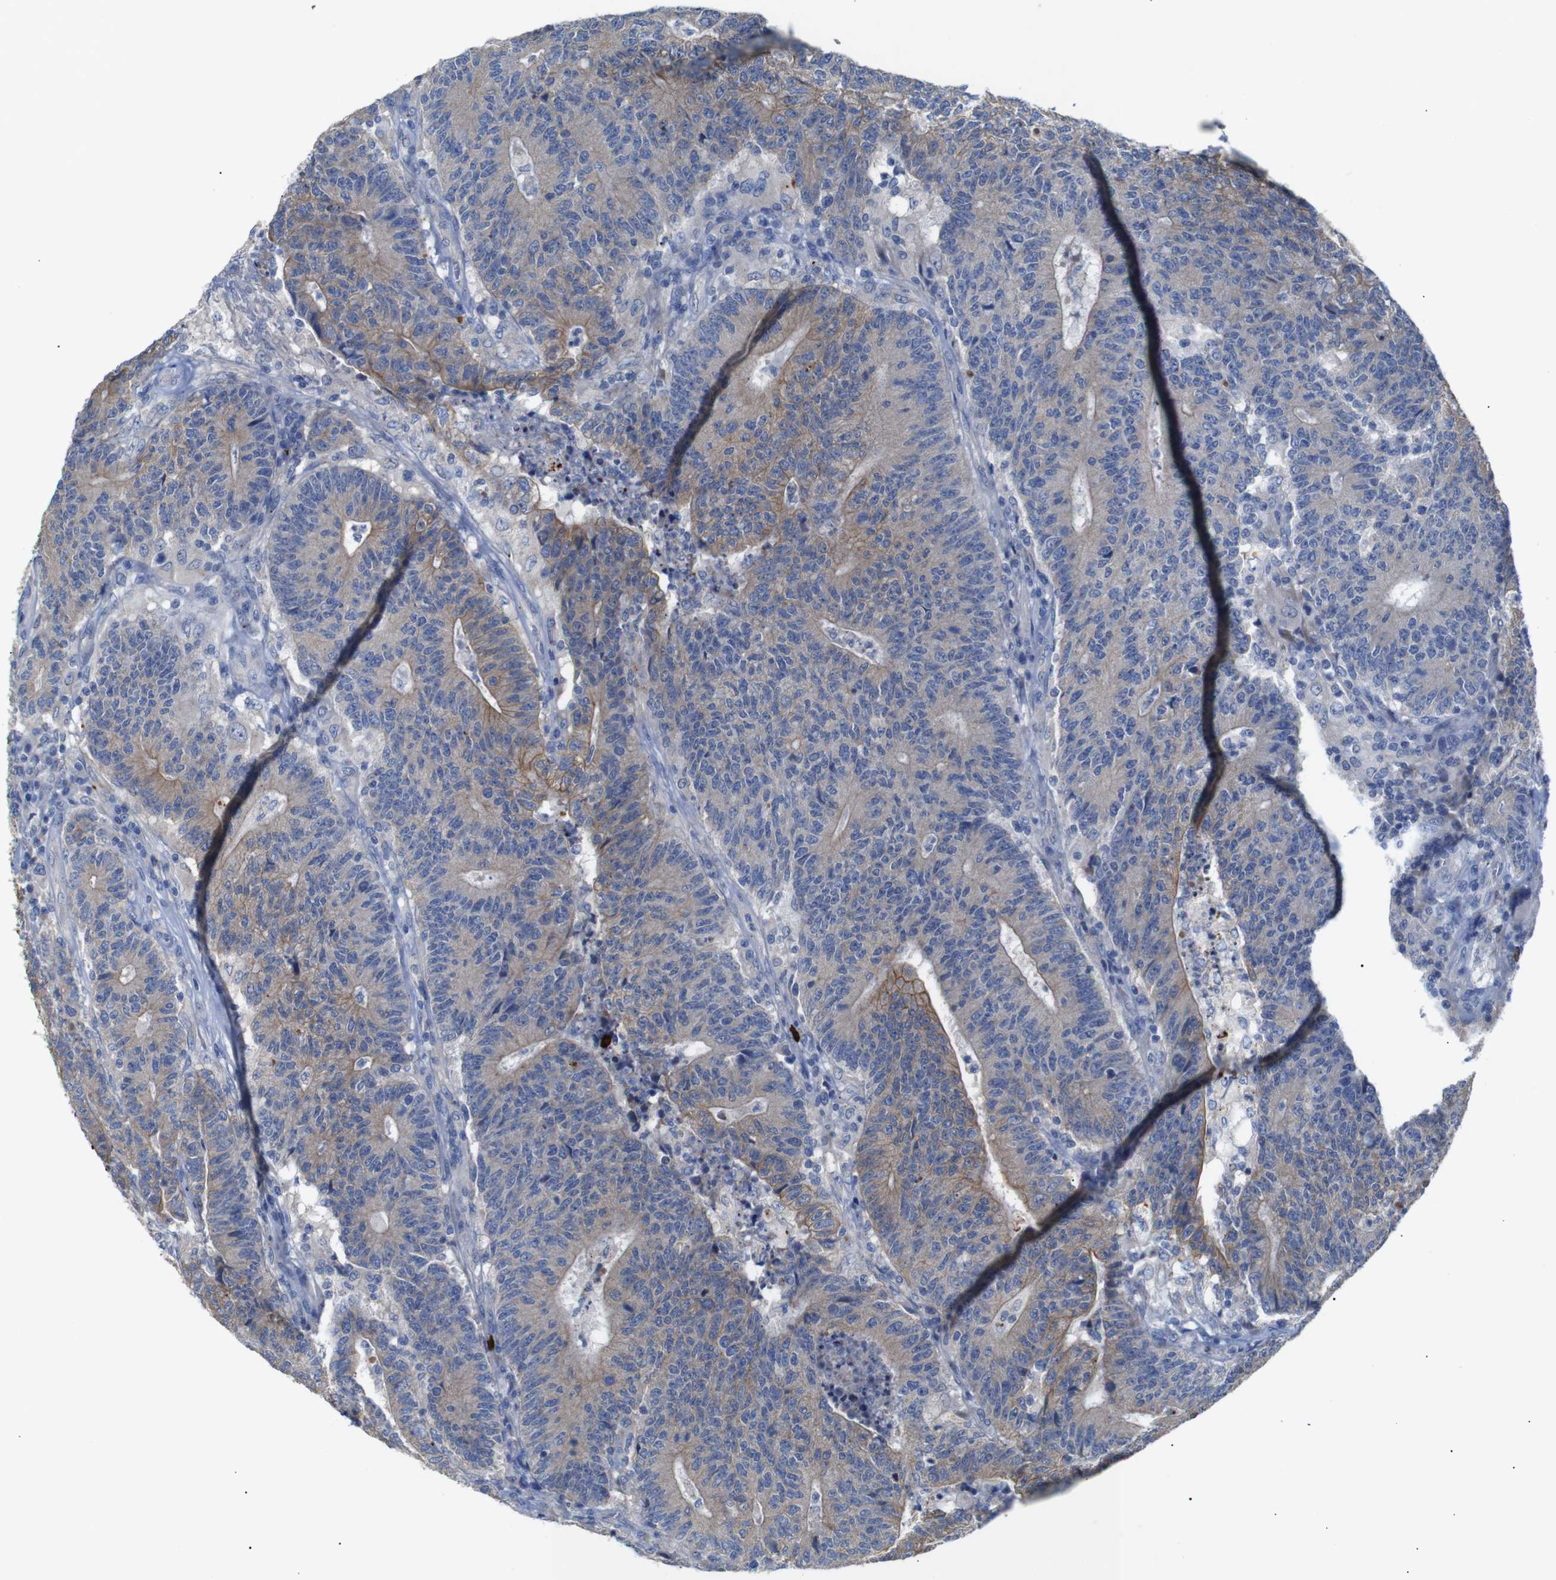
{"staining": {"intensity": "moderate", "quantity": ">75%", "location": "cytoplasmic/membranous"}, "tissue": "colorectal cancer", "cell_type": "Tumor cells", "image_type": "cancer", "snomed": [{"axis": "morphology", "description": "Normal tissue, NOS"}, {"axis": "morphology", "description": "Adenocarcinoma, NOS"}, {"axis": "topography", "description": "Colon"}], "caption": "Protein expression analysis of colorectal adenocarcinoma exhibits moderate cytoplasmic/membranous staining in approximately >75% of tumor cells.", "gene": "ALOX15", "patient": {"sex": "female", "age": 75}}